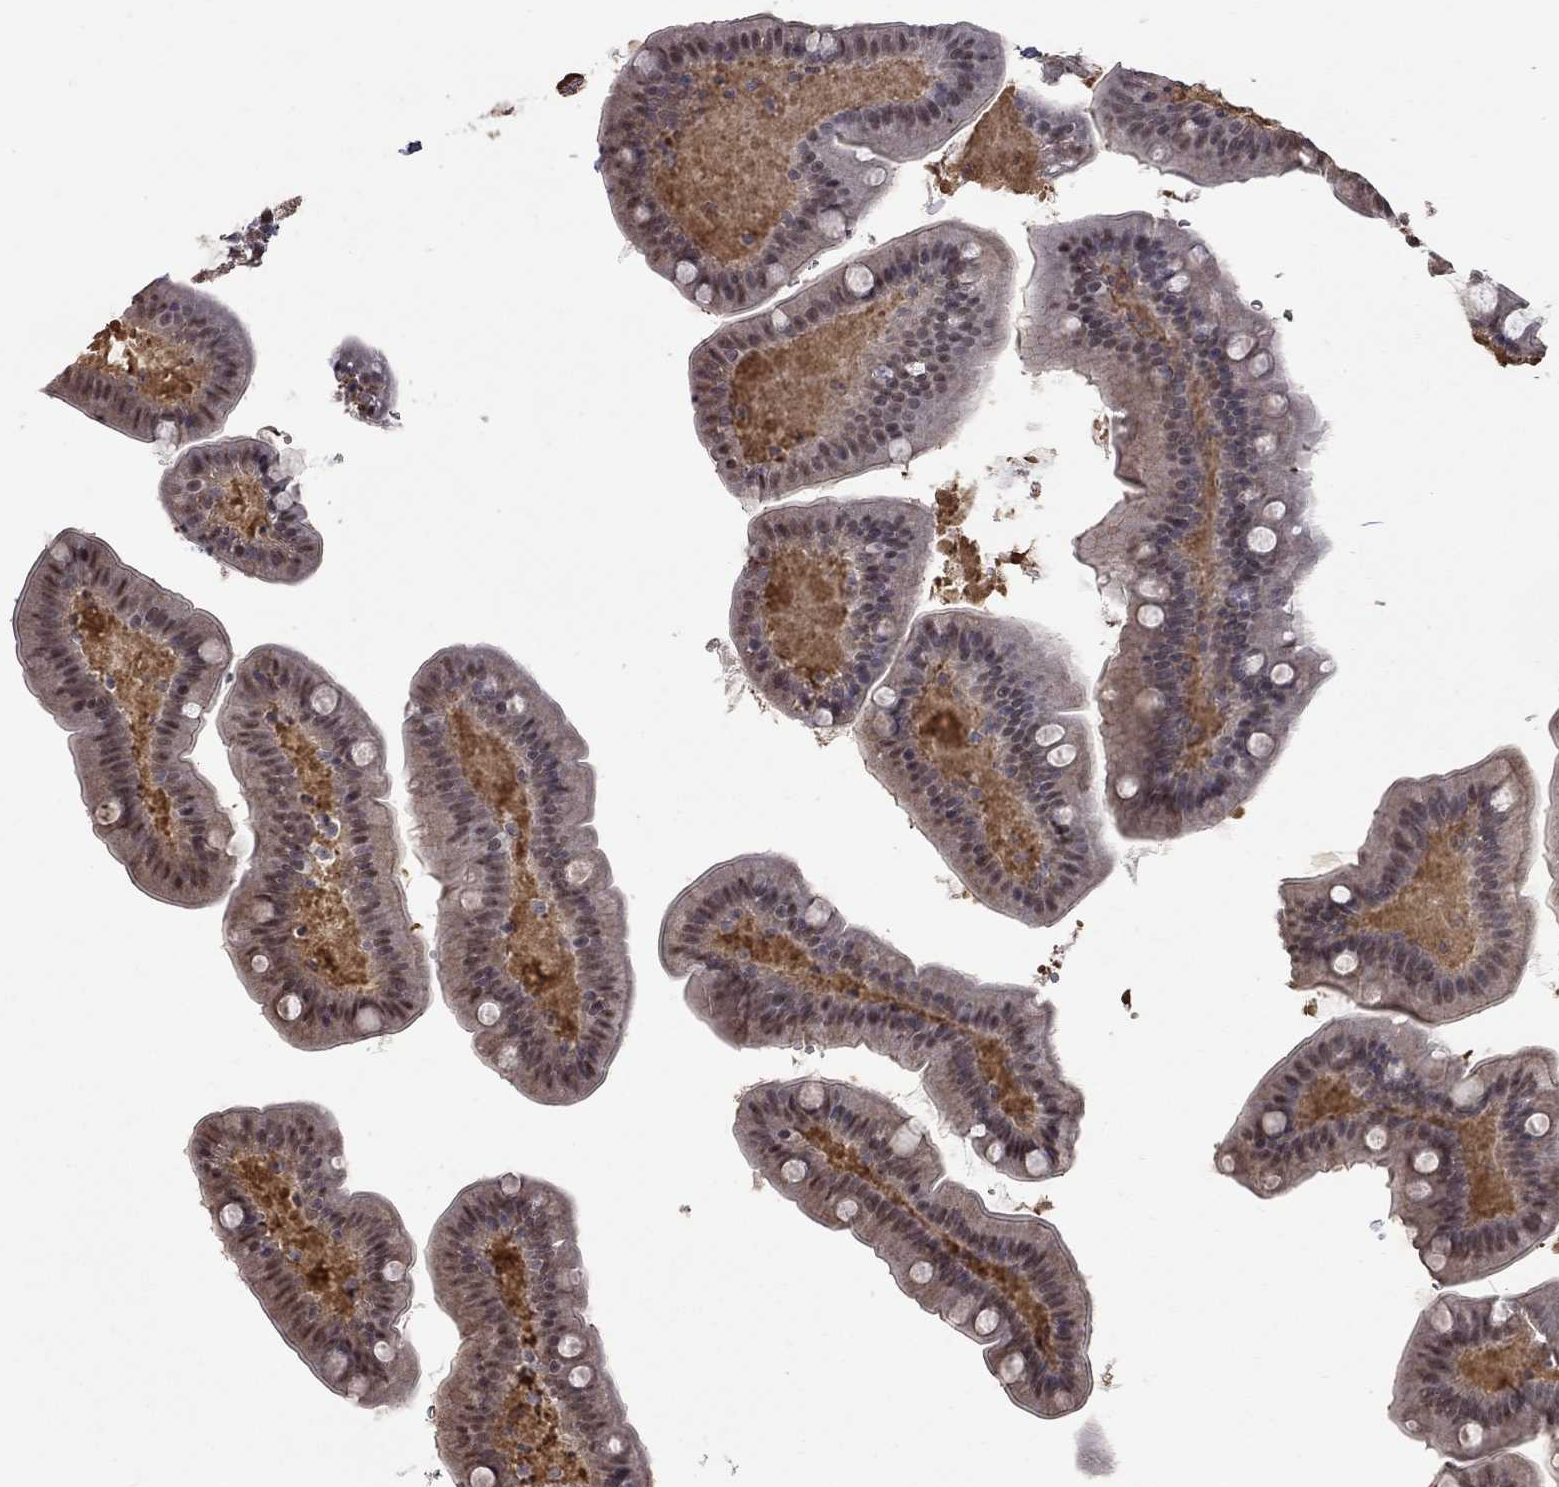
{"staining": {"intensity": "negative", "quantity": "none", "location": "none"}, "tissue": "small intestine", "cell_type": "Glandular cells", "image_type": "normal", "snomed": [{"axis": "morphology", "description": "Normal tissue, NOS"}, {"axis": "topography", "description": "Small intestine"}], "caption": "An immunohistochemistry (IHC) micrograph of benign small intestine is shown. There is no staining in glandular cells of small intestine. The staining was performed using DAB to visualize the protein expression in brown, while the nuclei were stained in blue with hematoxylin (Magnification: 20x).", "gene": "RFWD3", "patient": {"sex": "male", "age": 66}}